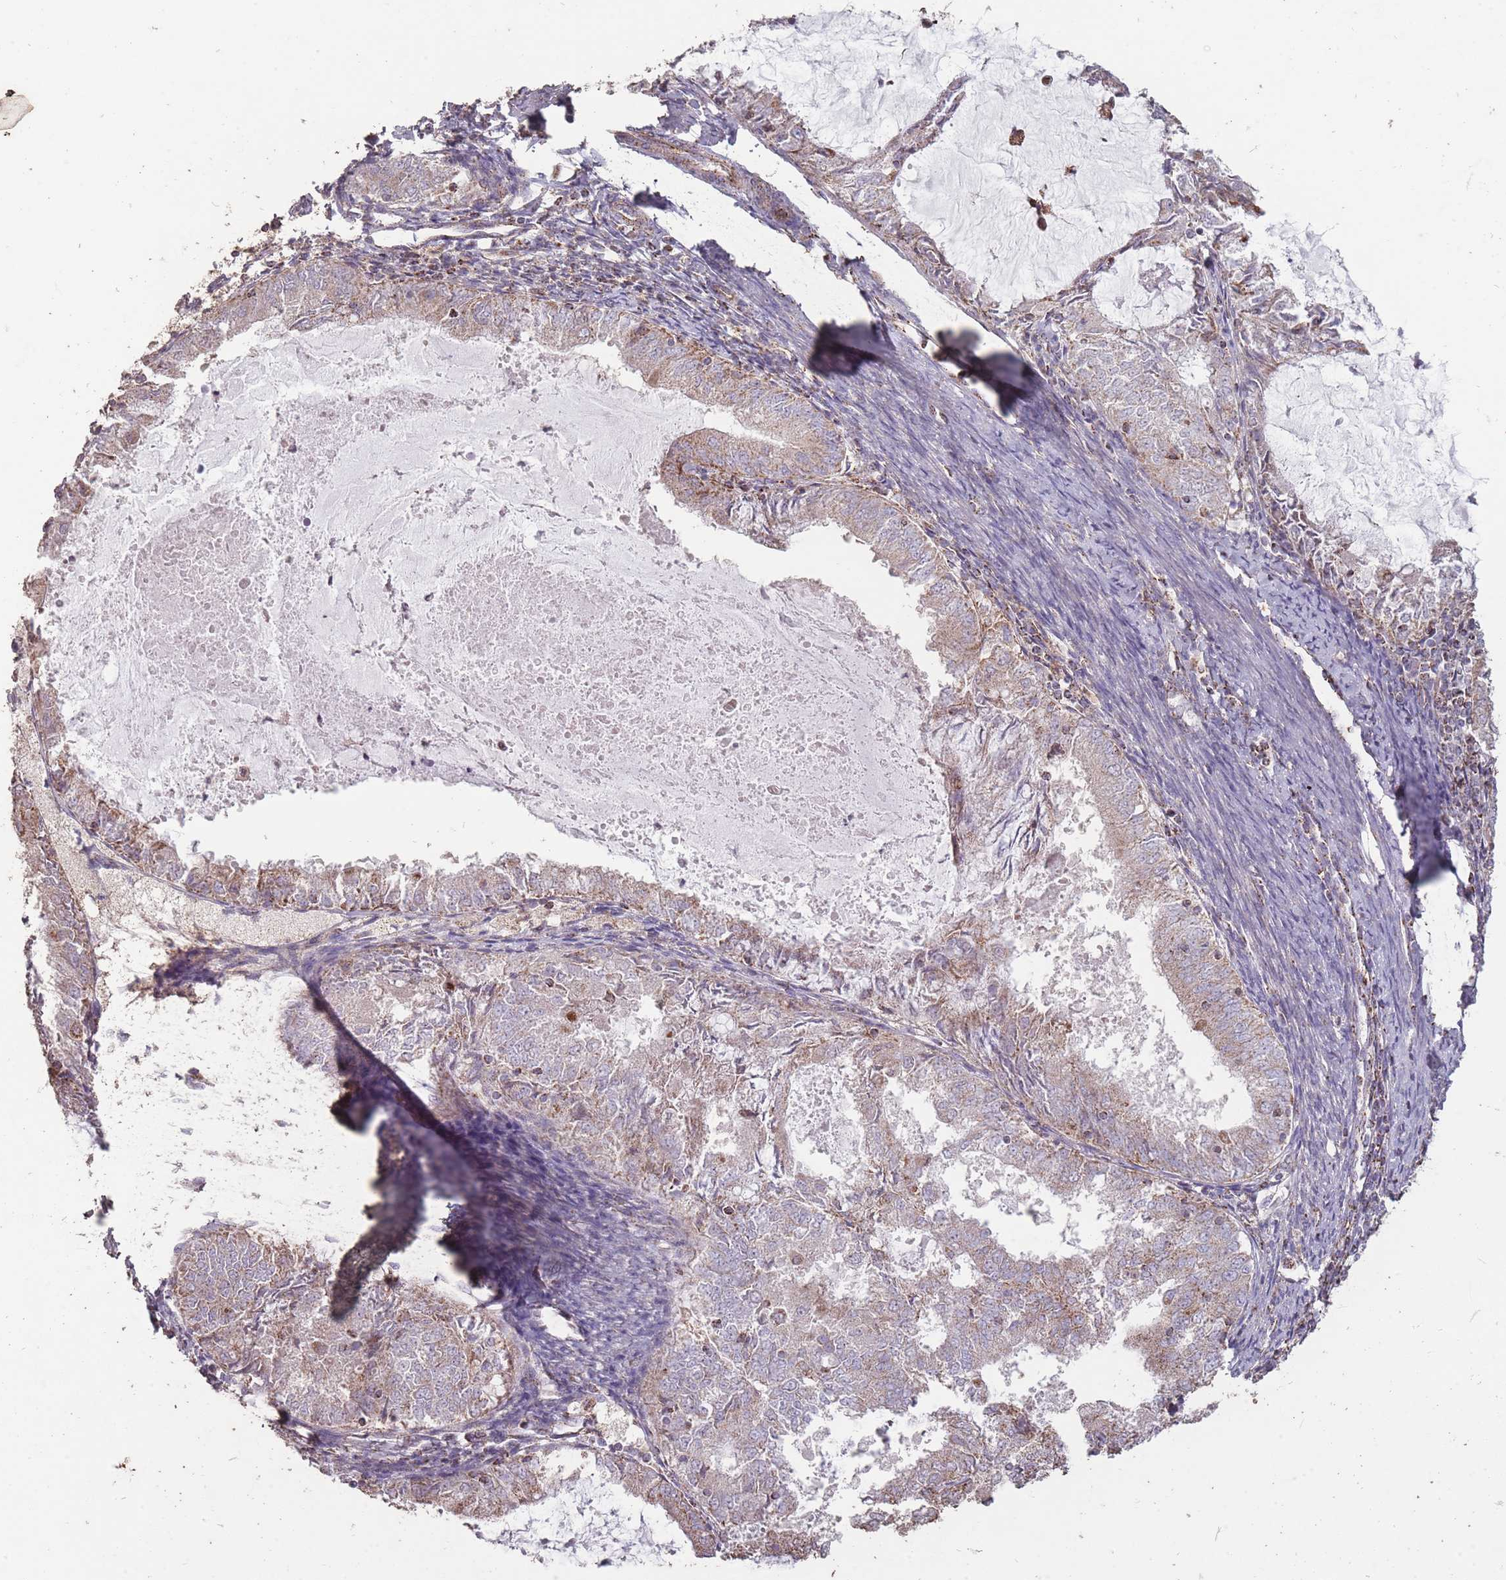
{"staining": {"intensity": "negative", "quantity": "none", "location": "none"}, "tissue": "endometrial cancer", "cell_type": "Tumor cells", "image_type": "cancer", "snomed": [{"axis": "morphology", "description": "Adenocarcinoma, NOS"}, {"axis": "topography", "description": "Endometrium"}], "caption": "Tumor cells are negative for protein expression in human endometrial cancer.", "gene": "CNOT8", "patient": {"sex": "female", "age": 57}}